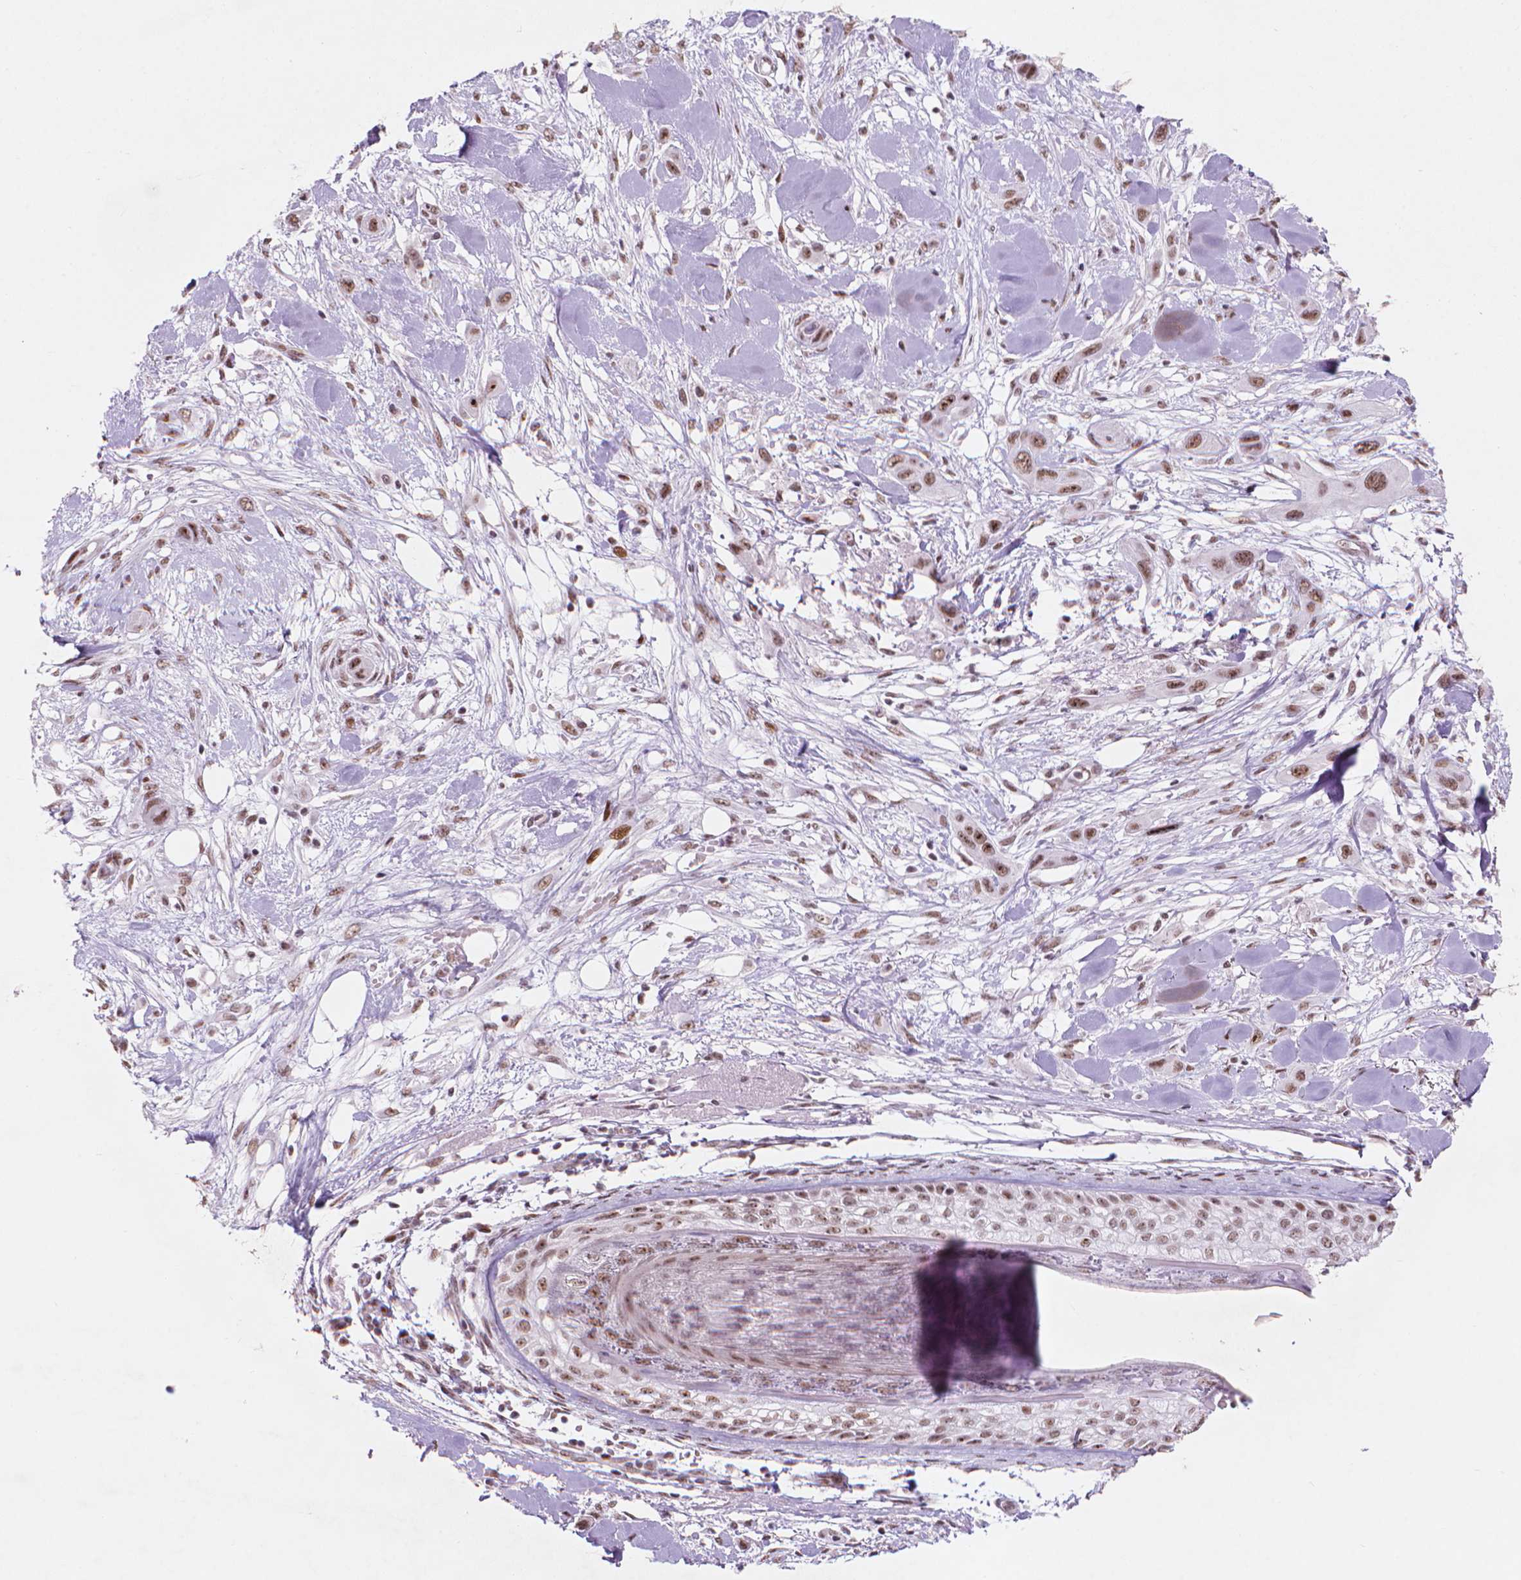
{"staining": {"intensity": "moderate", "quantity": ">75%", "location": "nuclear"}, "tissue": "skin cancer", "cell_type": "Tumor cells", "image_type": "cancer", "snomed": [{"axis": "morphology", "description": "Squamous cell carcinoma, NOS"}, {"axis": "topography", "description": "Skin"}], "caption": "High-power microscopy captured an immunohistochemistry (IHC) image of skin cancer, revealing moderate nuclear positivity in approximately >75% of tumor cells.", "gene": "HES7", "patient": {"sex": "male", "age": 79}}